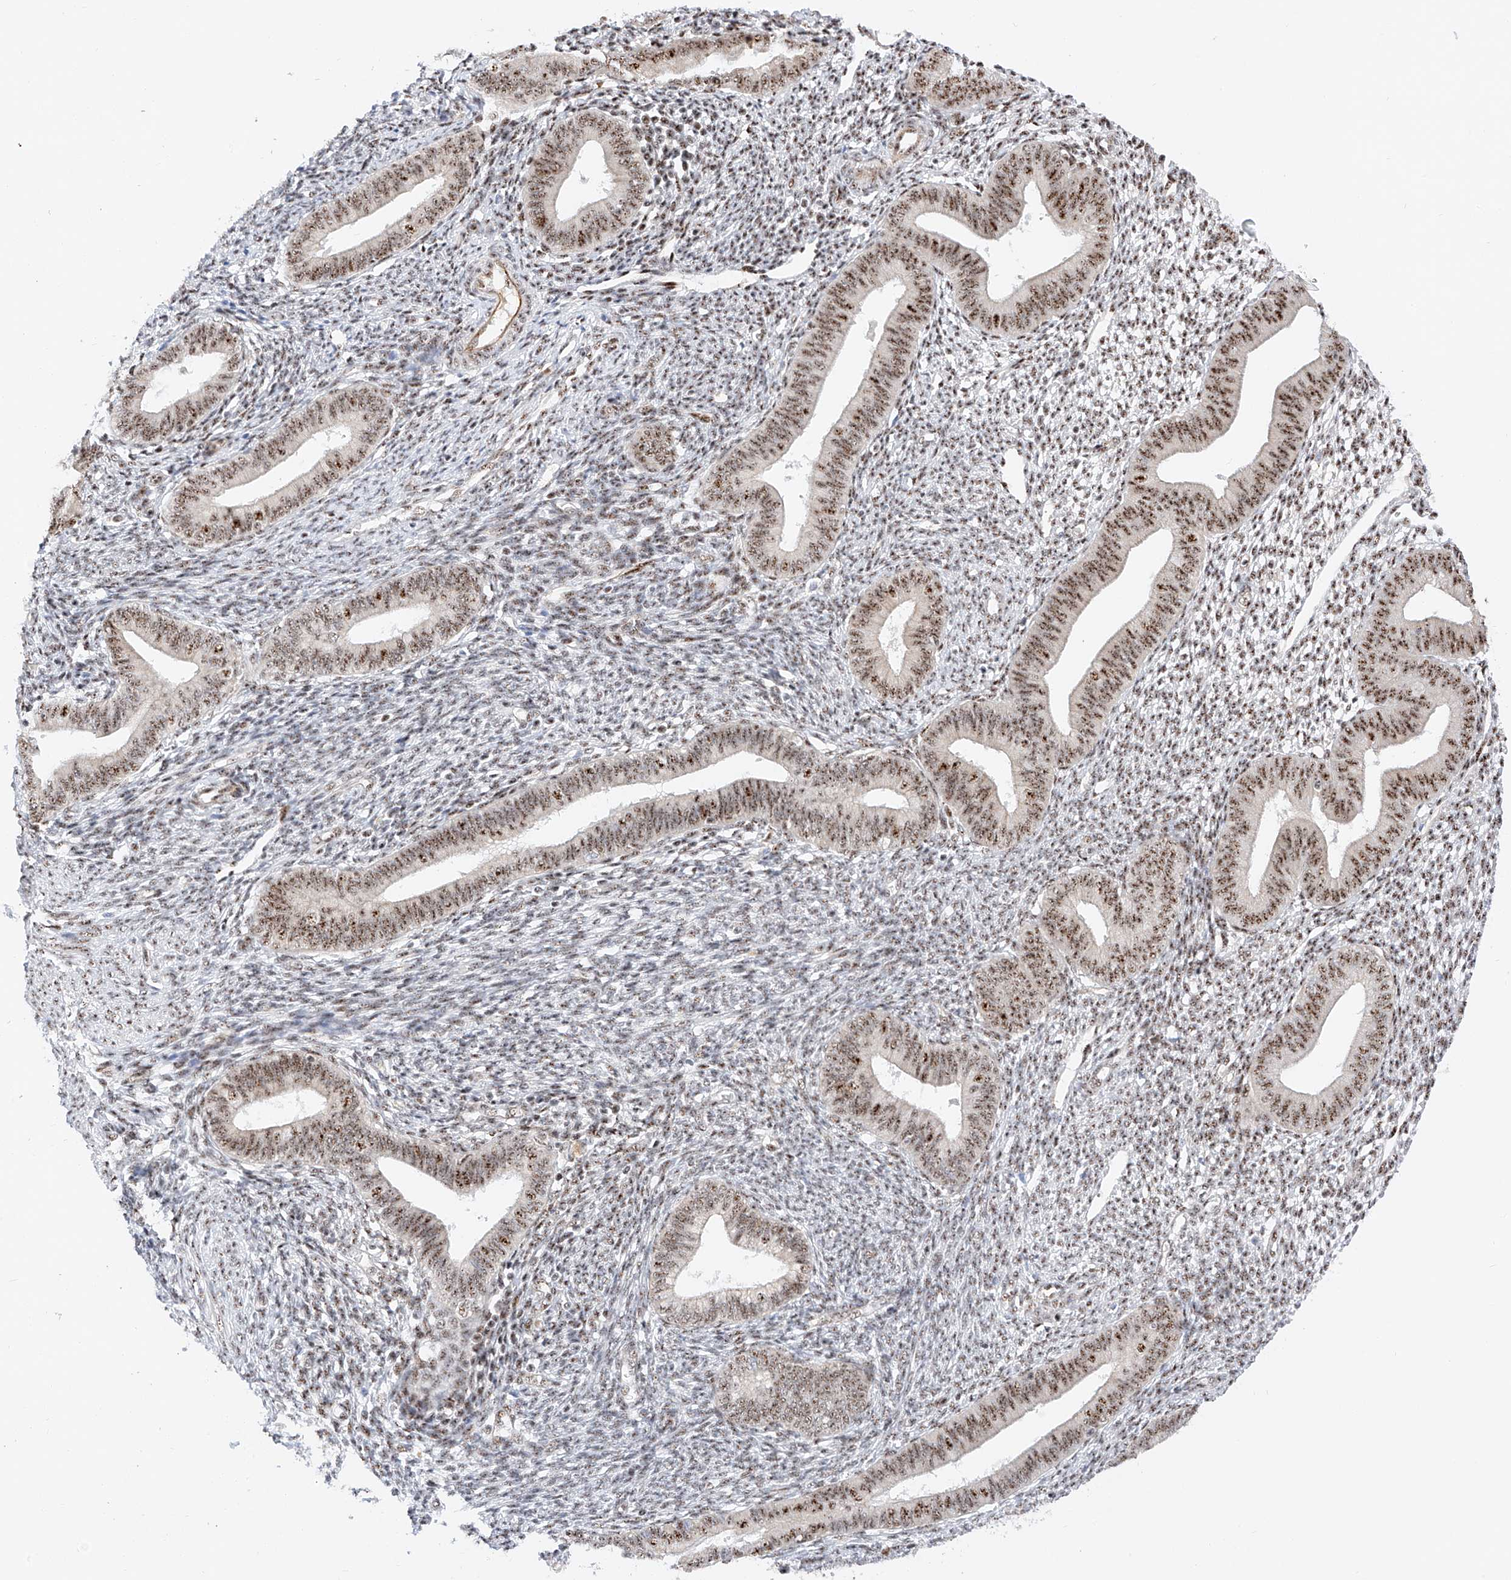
{"staining": {"intensity": "moderate", "quantity": "25%-75%", "location": "nuclear"}, "tissue": "endometrium", "cell_type": "Cells in endometrial stroma", "image_type": "normal", "snomed": [{"axis": "morphology", "description": "Normal tissue, NOS"}, {"axis": "topography", "description": "Endometrium"}], "caption": "IHC of benign endometrium demonstrates medium levels of moderate nuclear positivity in approximately 25%-75% of cells in endometrial stroma.", "gene": "ATXN7L2", "patient": {"sex": "female", "age": 46}}